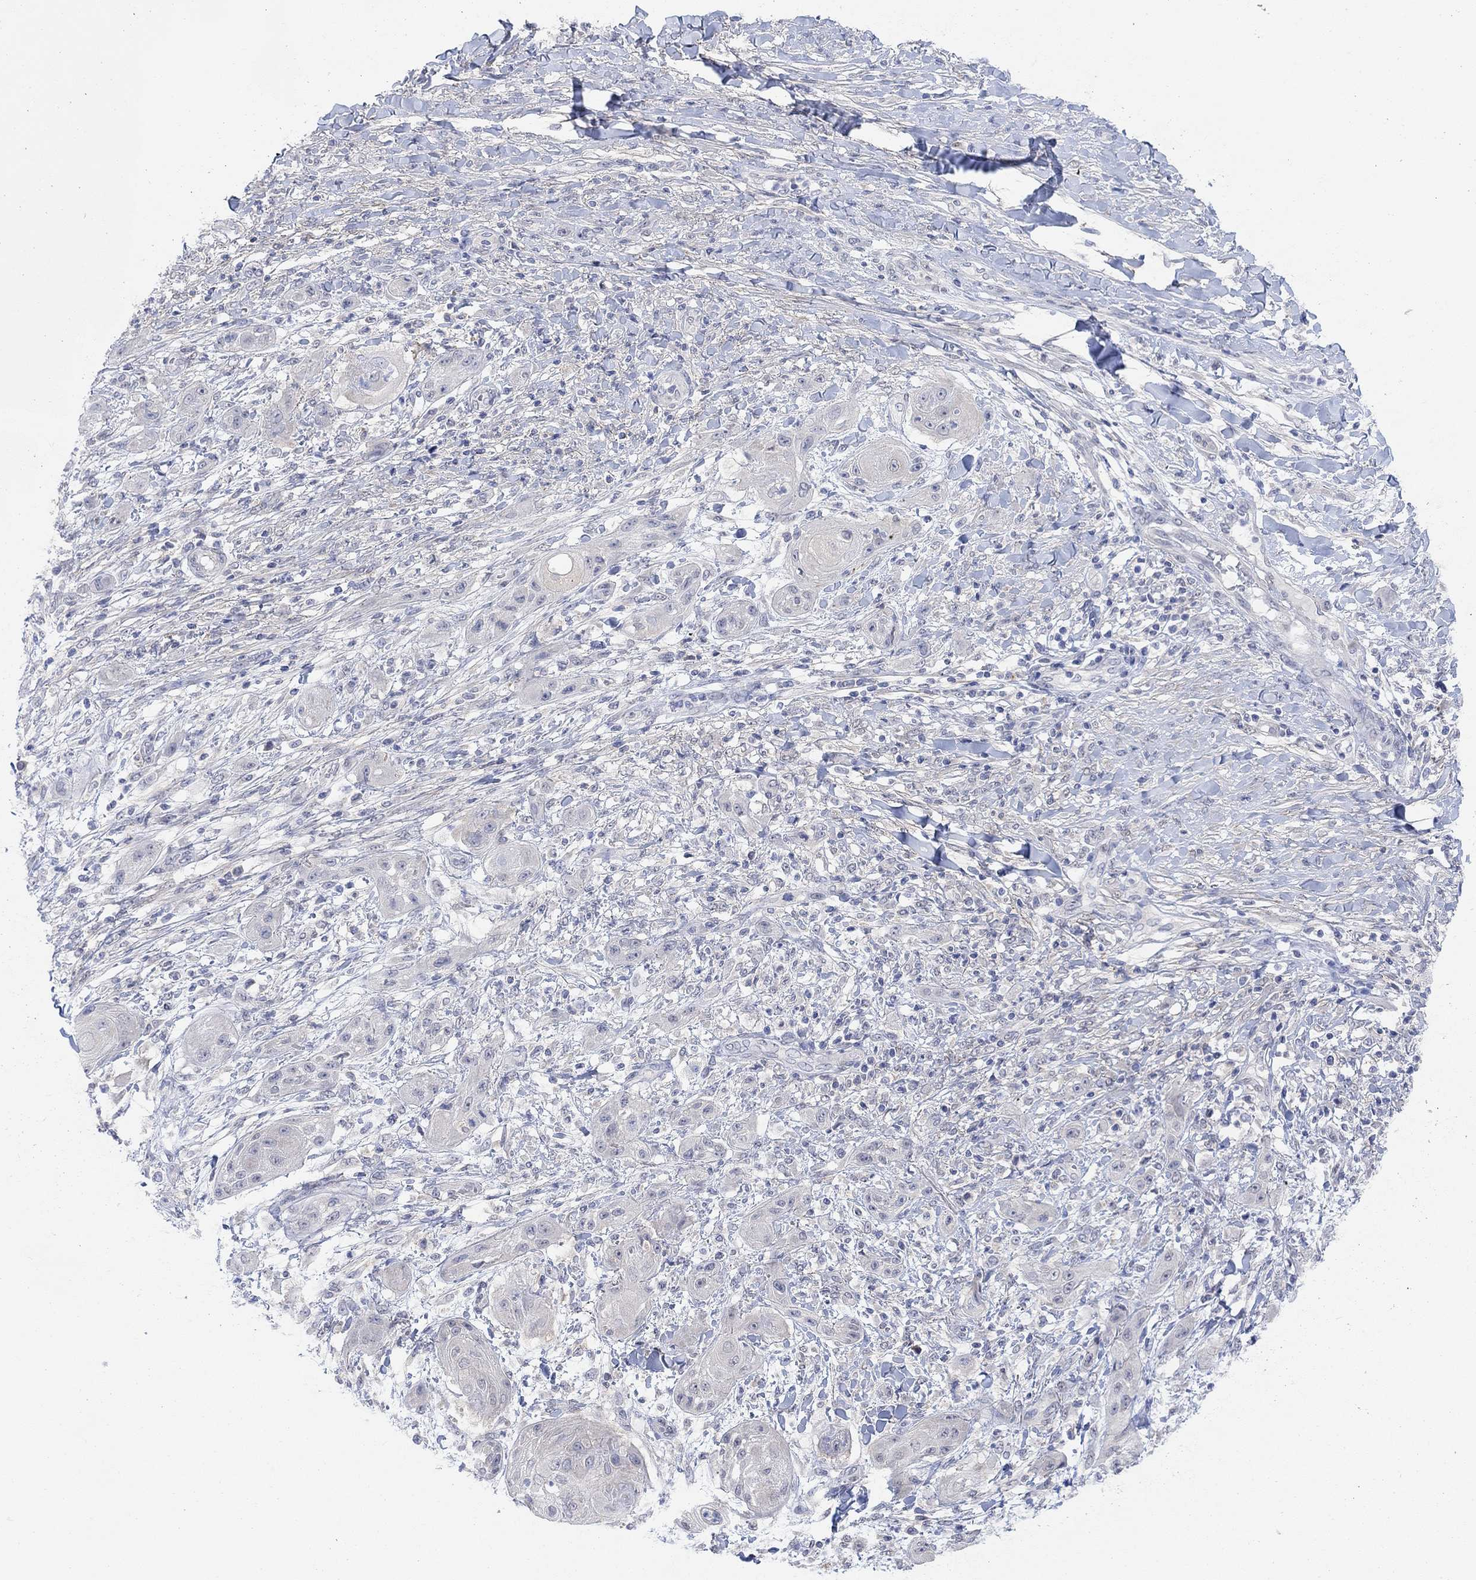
{"staining": {"intensity": "negative", "quantity": "none", "location": "none"}, "tissue": "skin cancer", "cell_type": "Tumor cells", "image_type": "cancer", "snomed": [{"axis": "morphology", "description": "Squamous cell carcinoma, NOS"}, {"axis": "topography", "description": "Skin"}], "caption": "The IHC photomicrograph has no significant staining in tumor cells of skin cancer tissue.", "gene": "RIMS1", "patient": {"sex": "male", "age": 62}}